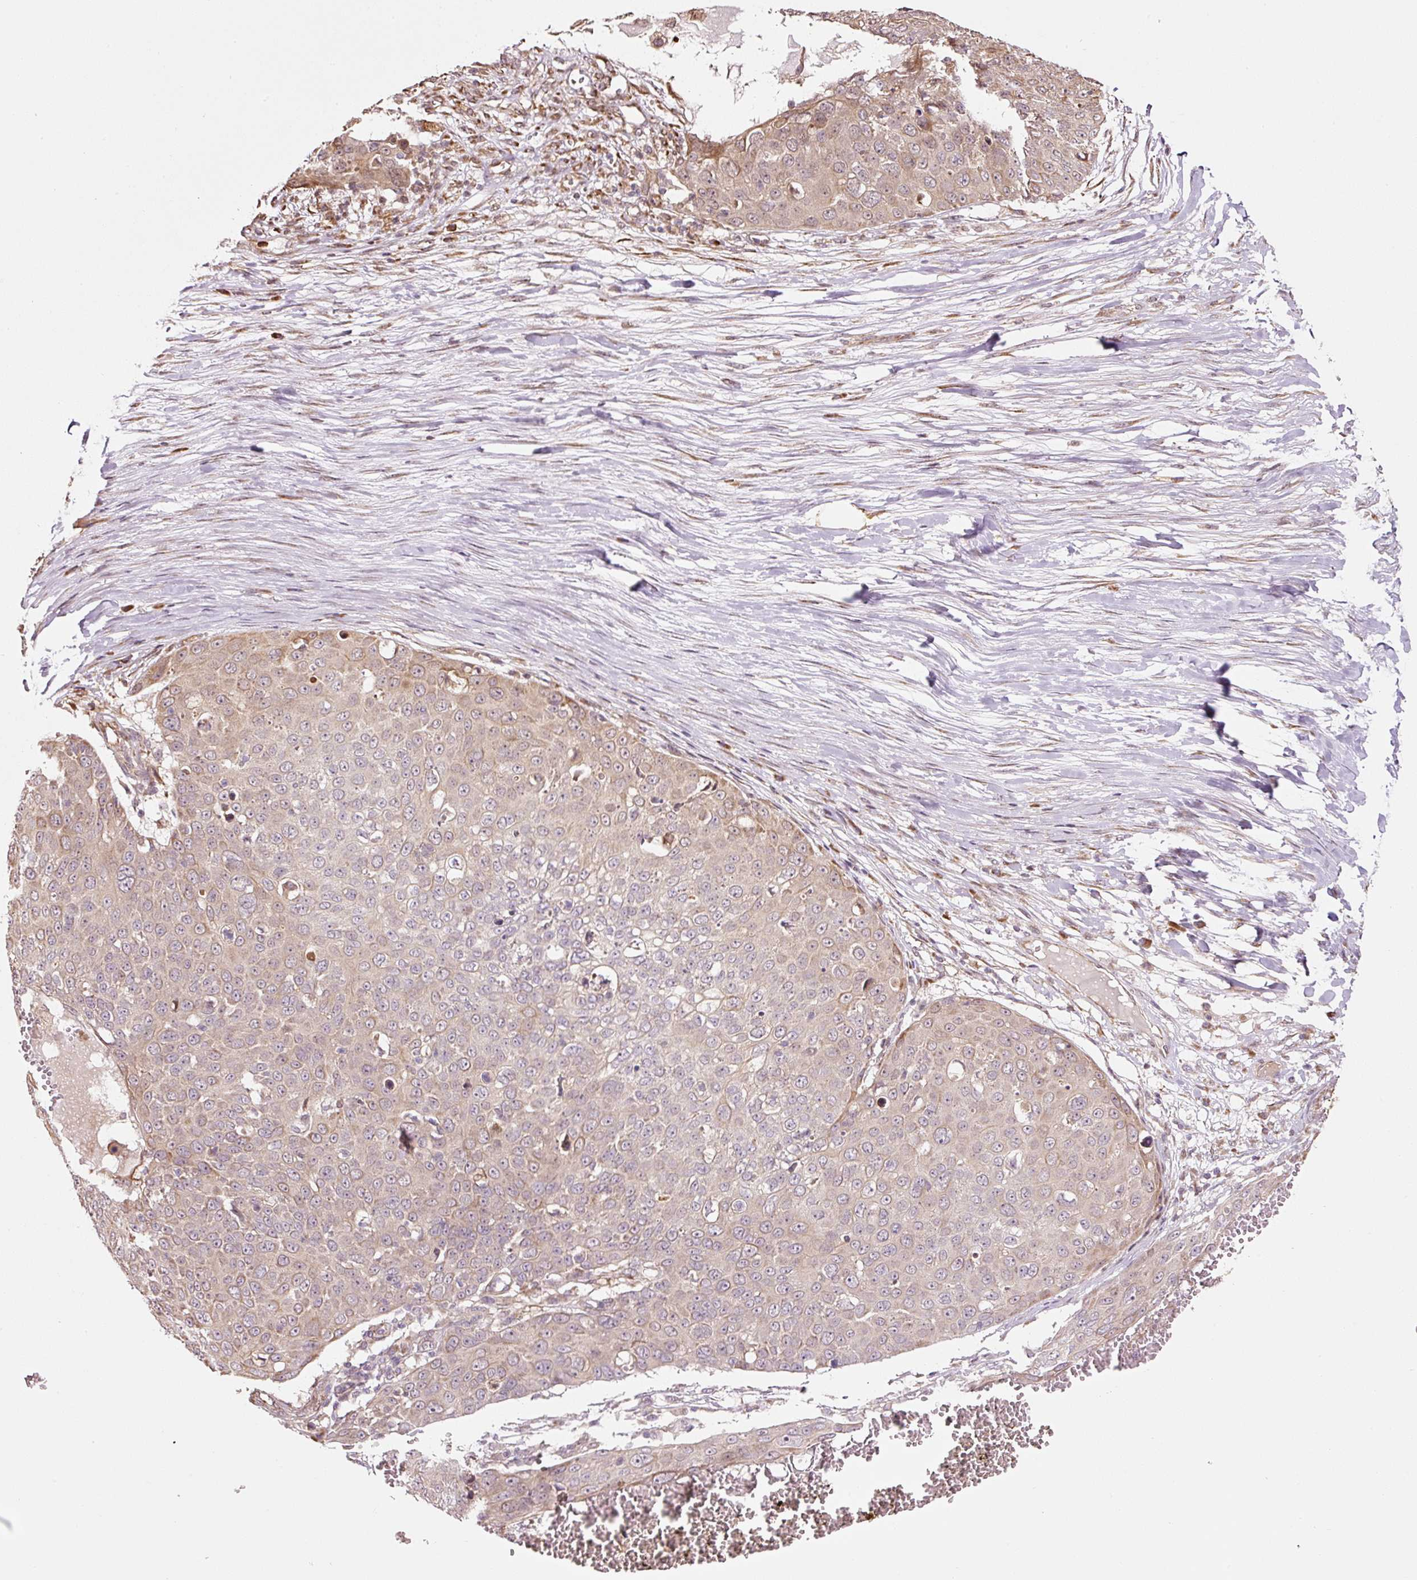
{"staining": {"intensity": "weak", "quantity": "<25%", "location": "cytoplasmic/membranous"}, "tissue": "skin cancer", "cell_type": "Tumor cells", "image_type": "cancer", "snomed": [{"axis": "morphology", "description": "Squamous cell carcinoma, NOS"}, {"axis": "topography", "description": "Skin"}], "caption": "Immunohistochemistry (IHC) micrograph of skin squamous cell carcinoma stained for a protein (brown), which displays no positivity in tumor cells.", "gene": "ETF1", "patient": {"sex": "male", "age": 71}}